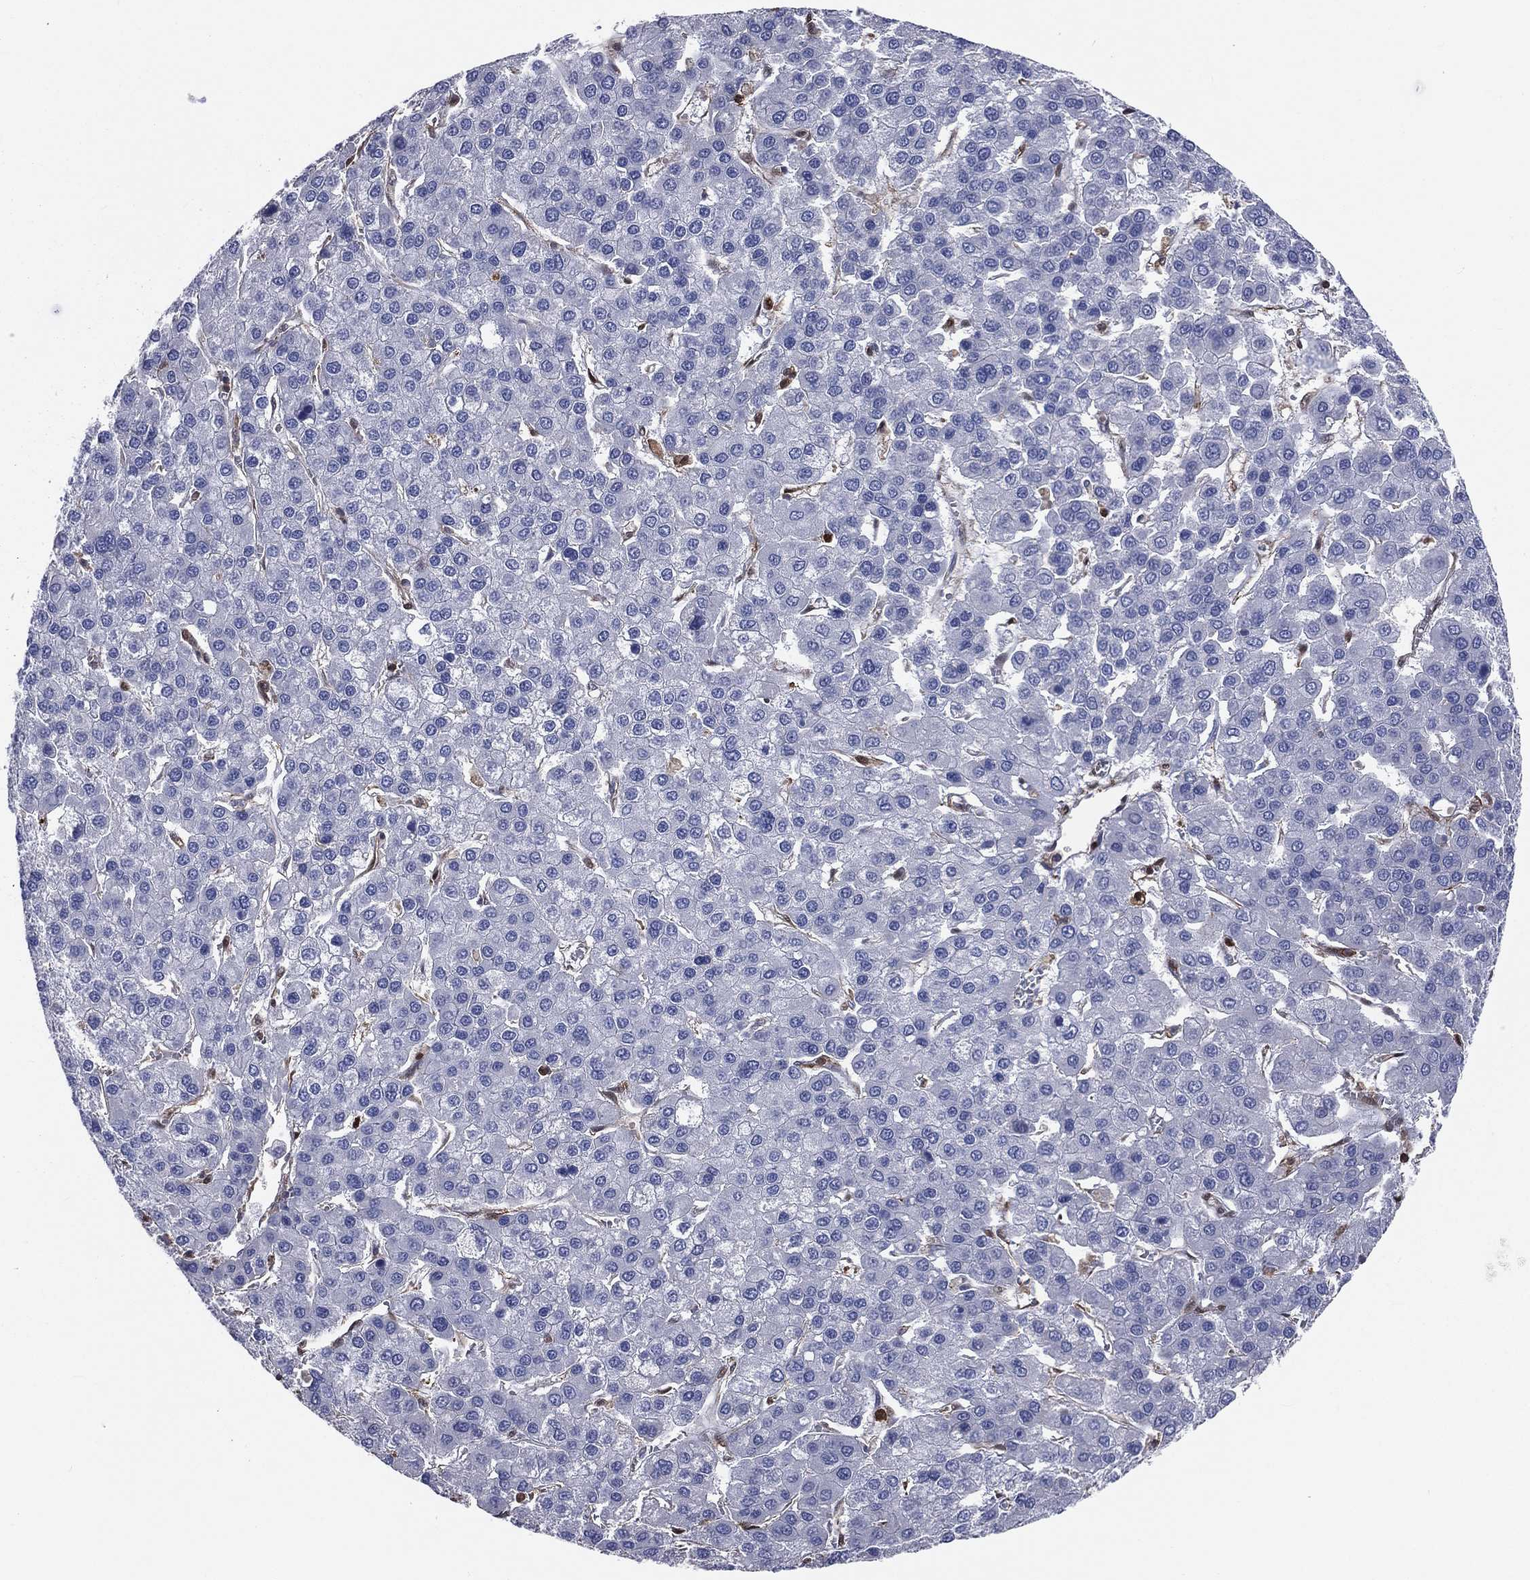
{"staining": {"intensity": "negative", "quantity": "none", "location": "none"}, "tissue": "liver cancer", "cell_type": "Tumor cells", "image_type": "cancer", "snomed": [{"axis": "morphology", "description": "Carcinoma, Hepatocellular, NOS"}, {"axis": "topography", "description": "Liver"}], "caption": "Tumor cells show no significant staining in liver hepatocellular carcinoma.", "gene": "TBC1D2", "patient": {"sex": "female", "age": 41}}